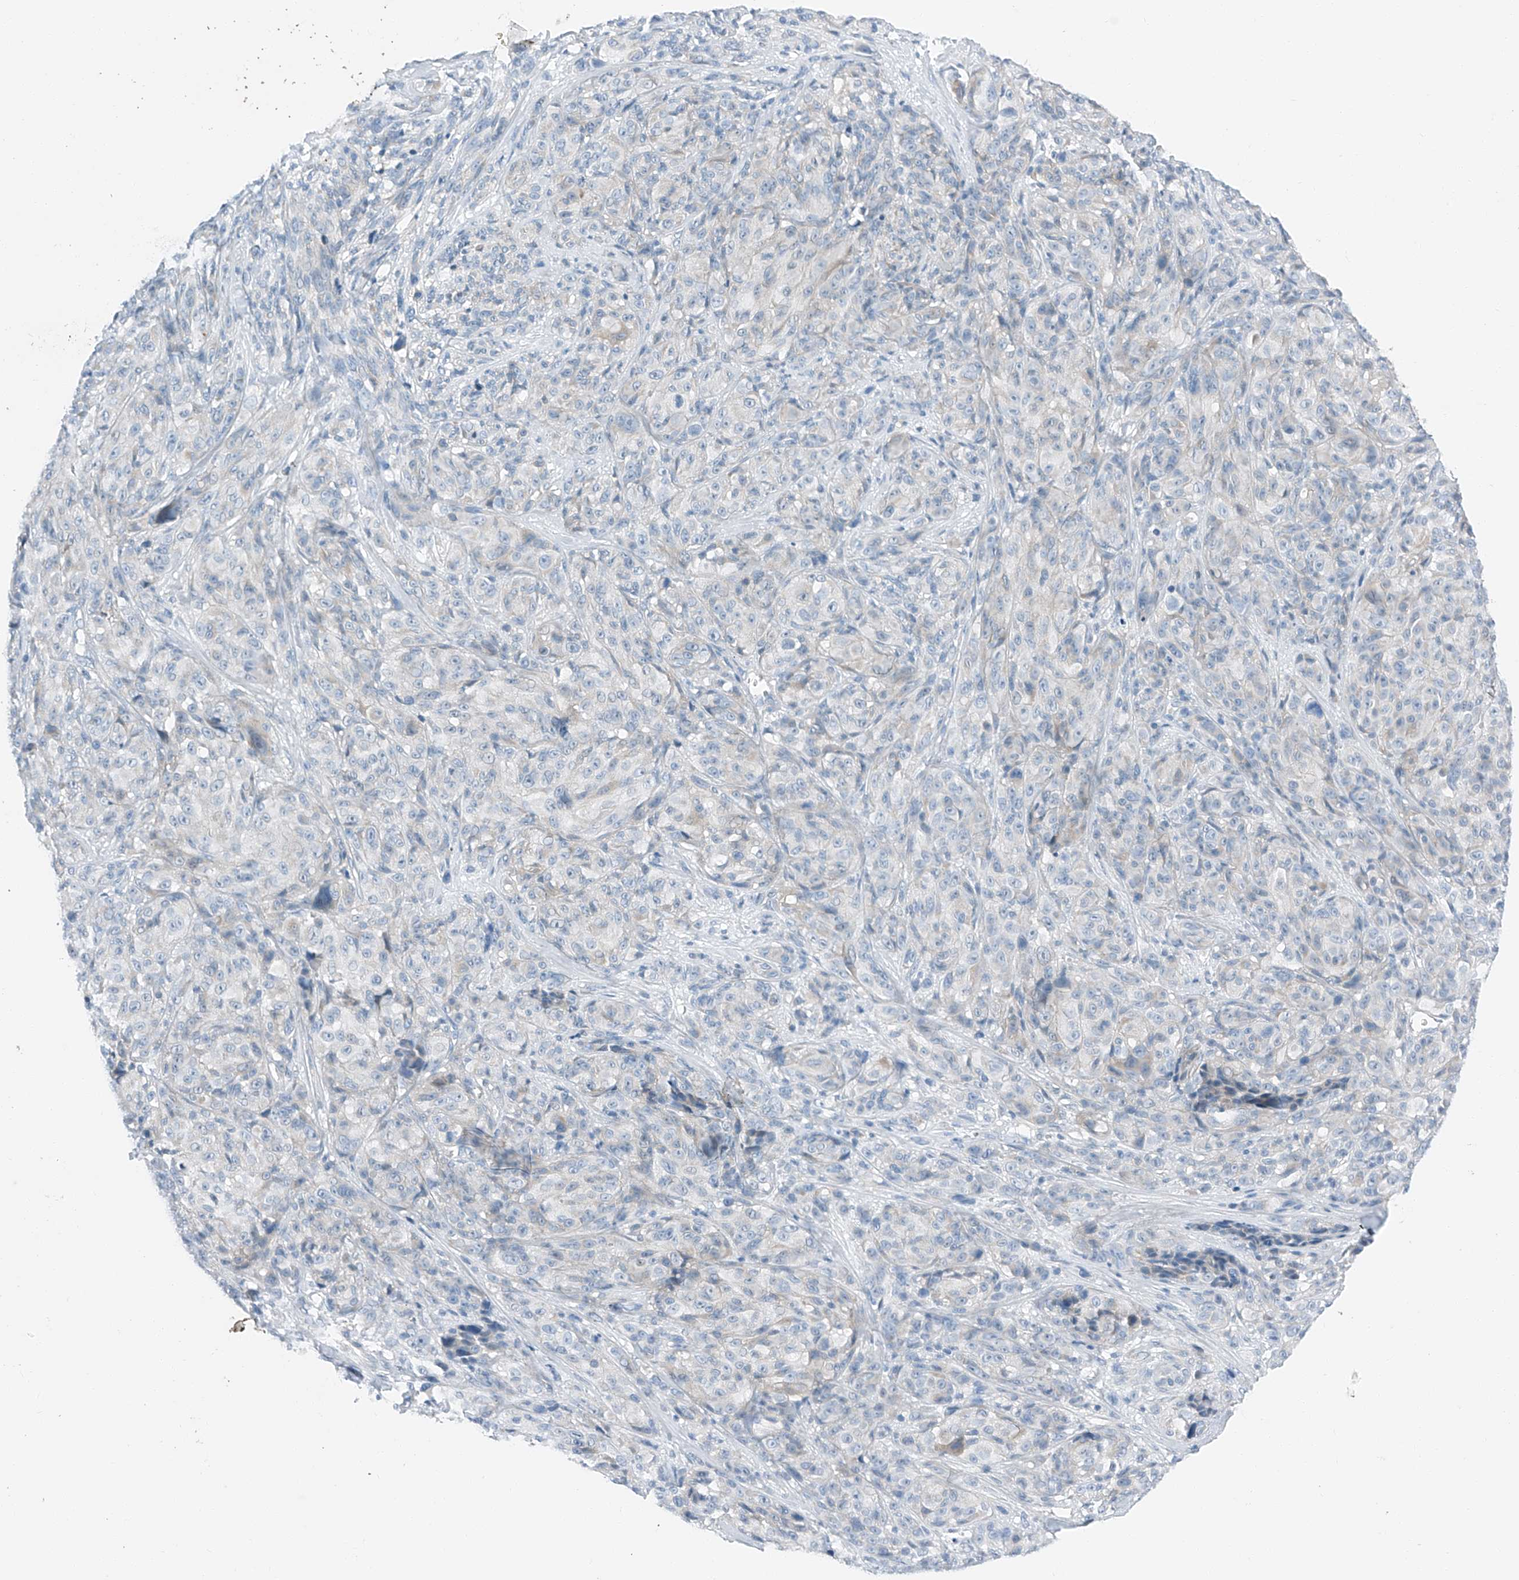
{"staining": {"intensity": "negative", "quantity": "none", "location": "none"}, "tissue": "melanoma", "cell_type": "Tumor cells", "image_type": "cancer", "snomed": [{"axis": "morphology", "description": "Malignant melanoma, NOS"}, {"axis": "topography", "description": "Skin"}], "caption": "The photomicrograph demonstrates no significant staining in tumor cells of melanoma.", "gene": "MDGA1", "patient": {"sex": "male", "age": 73}}